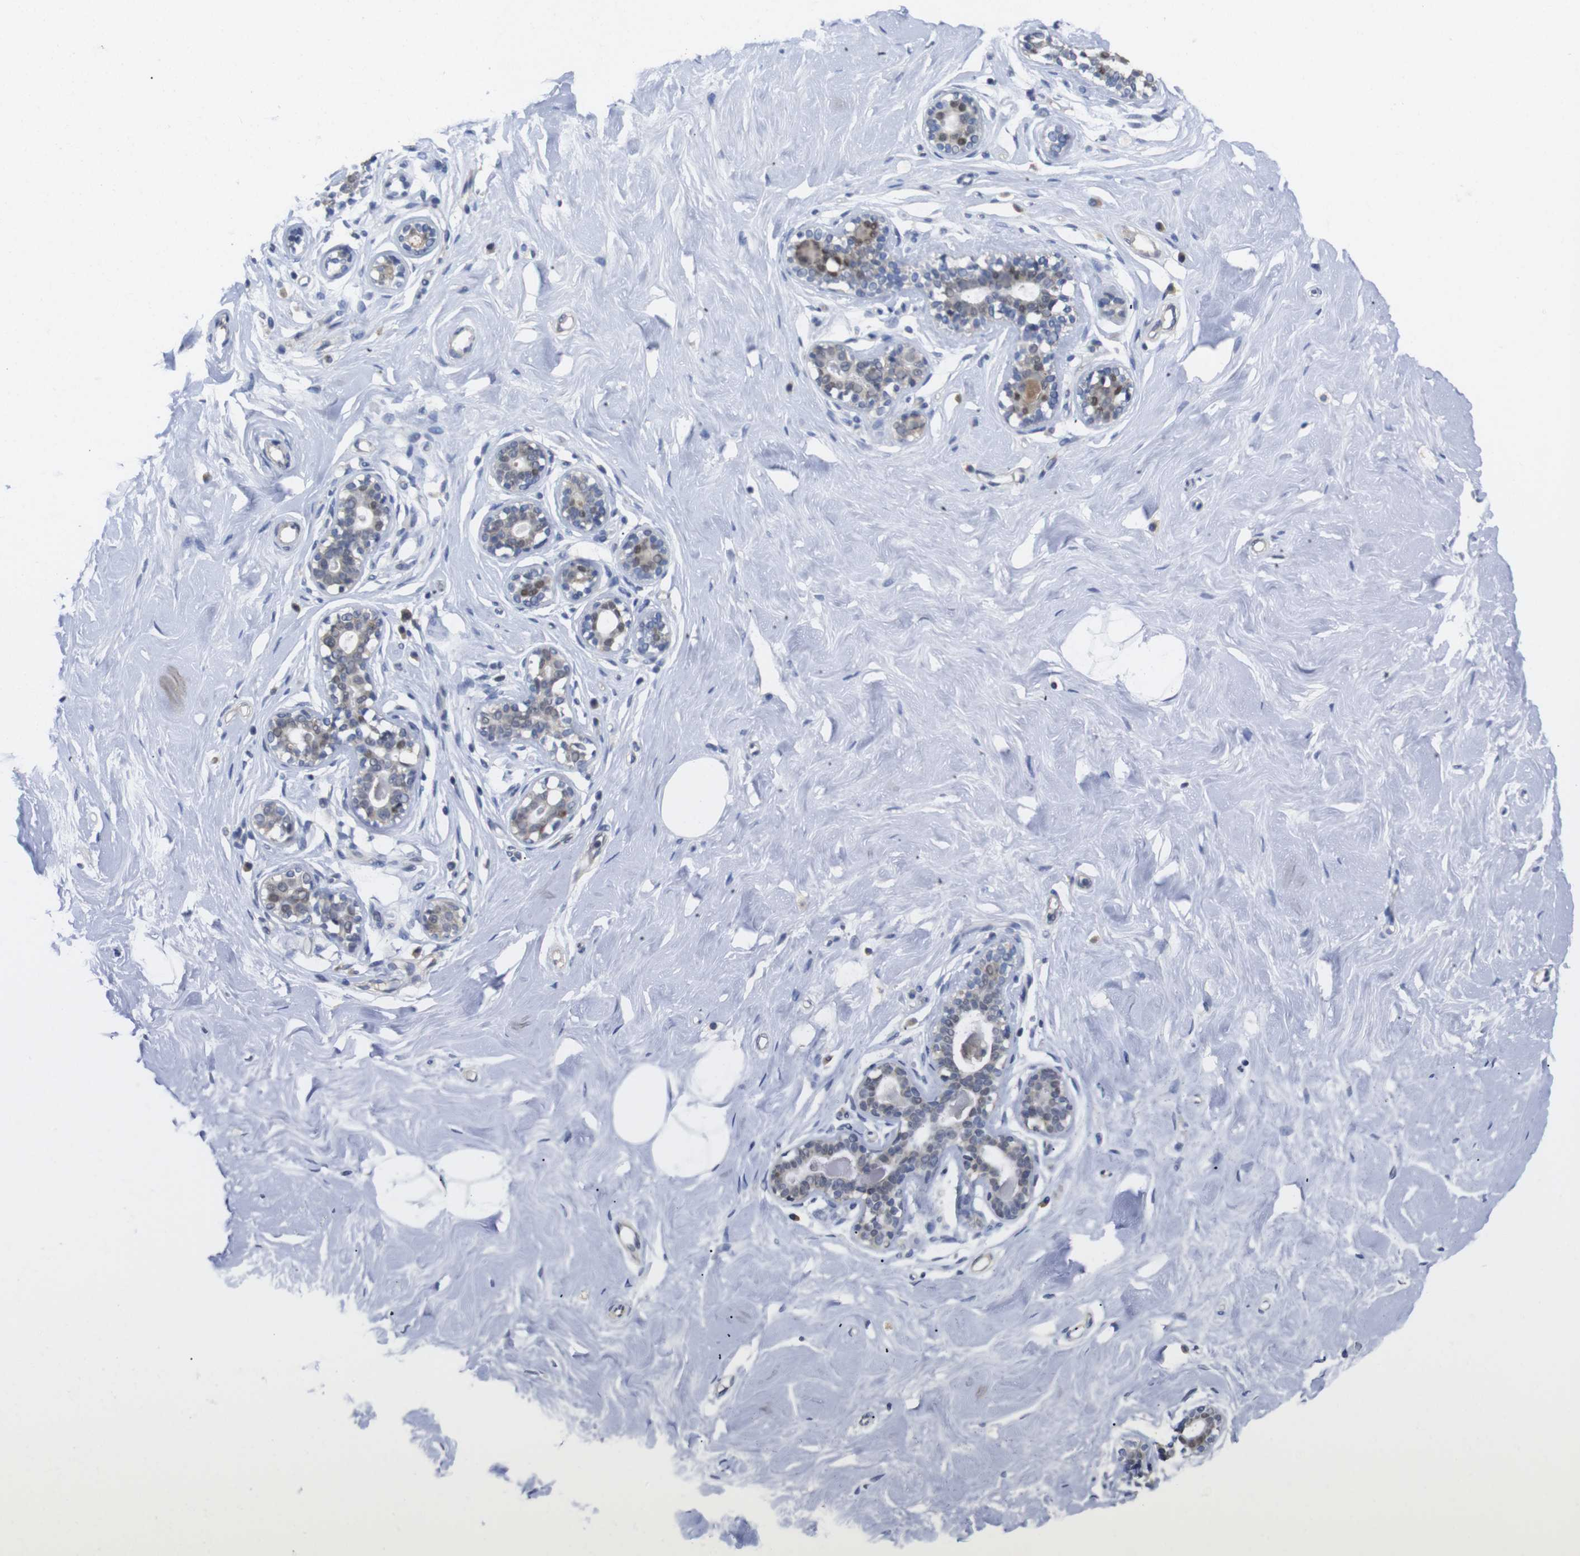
{"staining": {"intensity": "negative", "quantity": "none", "location": "none"}, "tissue": "breast", "cell_type": "Adipocytes", "image_type": "normal", "snomed": [{"axis": "morphology", "description": "Normal tissue, NOS"}, {"axis": "topography", "description": "Breast"}], "caption": "Benign breast was stained to show a protein in brown. There is no significant positivity in adipocytes.", "gene": "FNTA", "patient": {"sex": "female", "age": 23}}